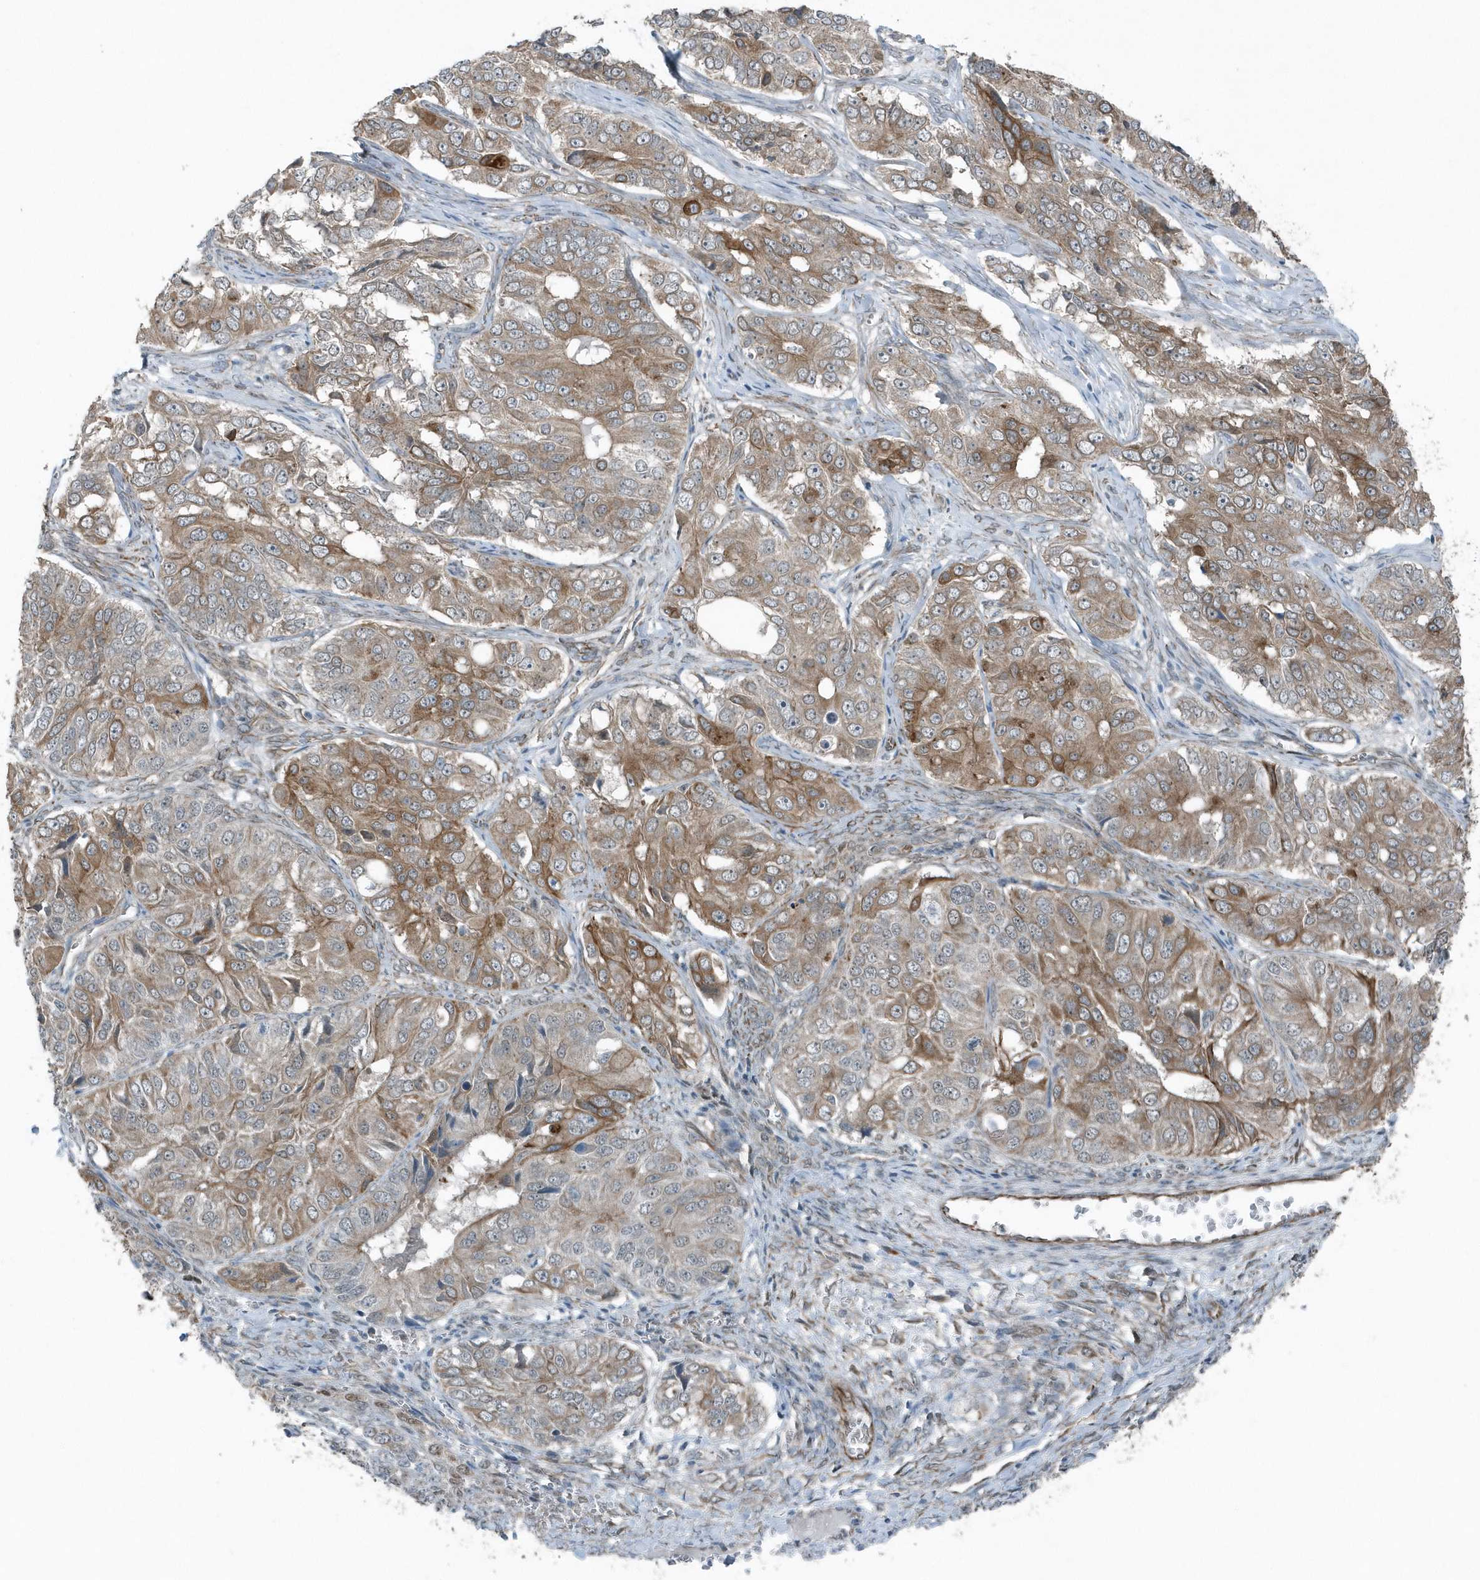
{"staining": {"intensity": "moderate", "quantity": "25%-75%", "location": "cytoplasmic/membranous"}, "tissue": "ovarian cancer", "cell_type": "Tumor cells", "image_type": "cancer", "snomed": [{"axis": "morphology", "description": "Carcinoma, endometroid"}, {"axis": "topography", "description": "Ovary"}], "caption": "A photomicrograph showing moderate cytoplasmic/membranous positivity in approximately 25%-75% of tumor cells in ovarian cancer (endometroid carcinoma), as visualized by brown immunohistochemical staining.", "gene": "GCC2", "patient": {"sex": "female", "age": 51}}